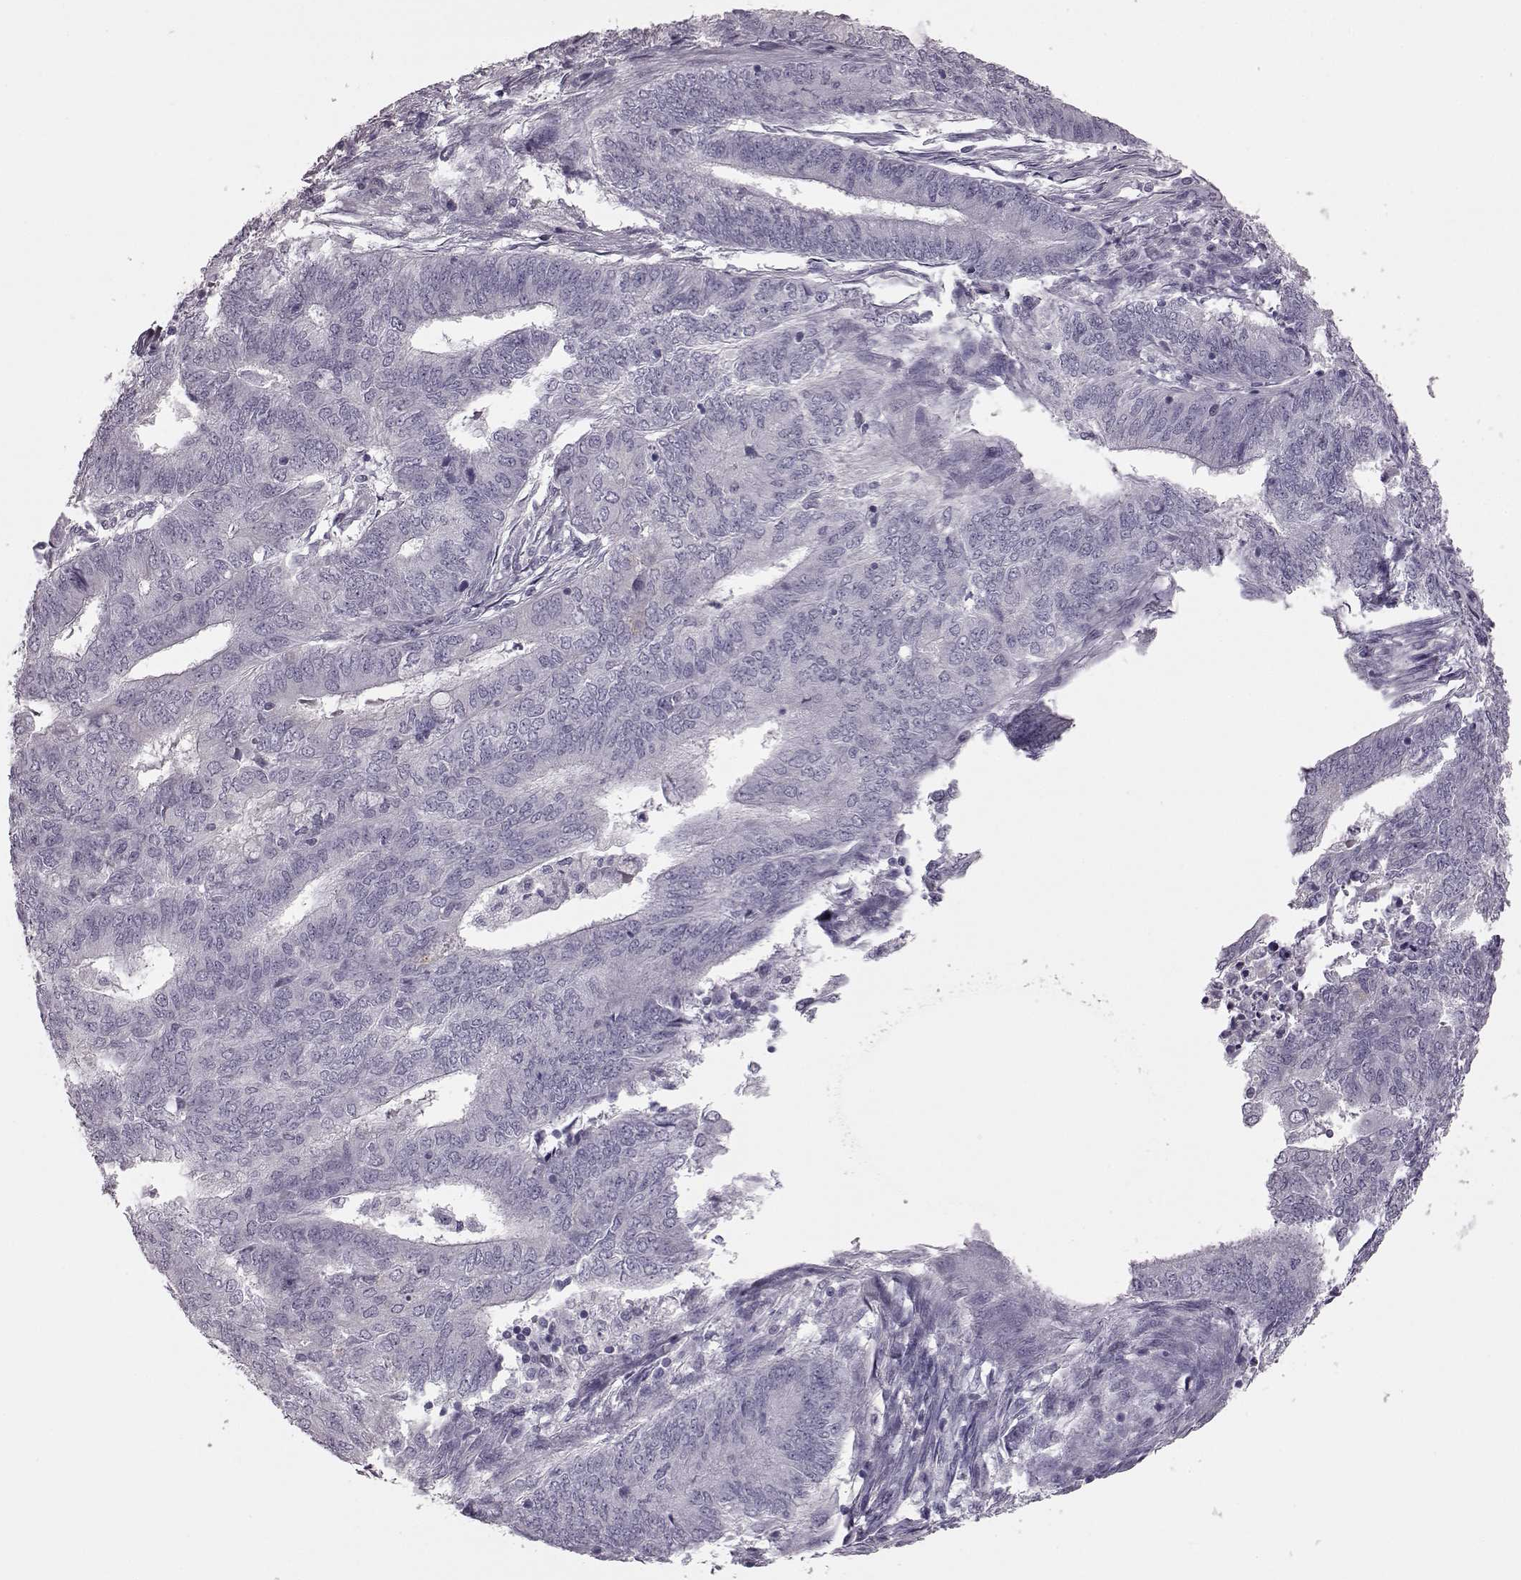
{"staining": {"intensity": "negative", "quantity": "none", "location": "none"}, "tissue": "endometrial cancer", "cell_type": "Tumor cells", "image_type": "cancer", "snomed": [{"axis": "morphology", "description": "Adenocarcinoma, NOS"}, {"axis": "topography", "description": "Endometrium"}], "caption": "High power microscopy image of an immunohistochemistry (IHC) micrograph of adenocarcinoma (endometrial), revealing no significant positivity in tumor cells.", "gene": "SNTG1", "patient": {"sex": "female", "age": 62}}